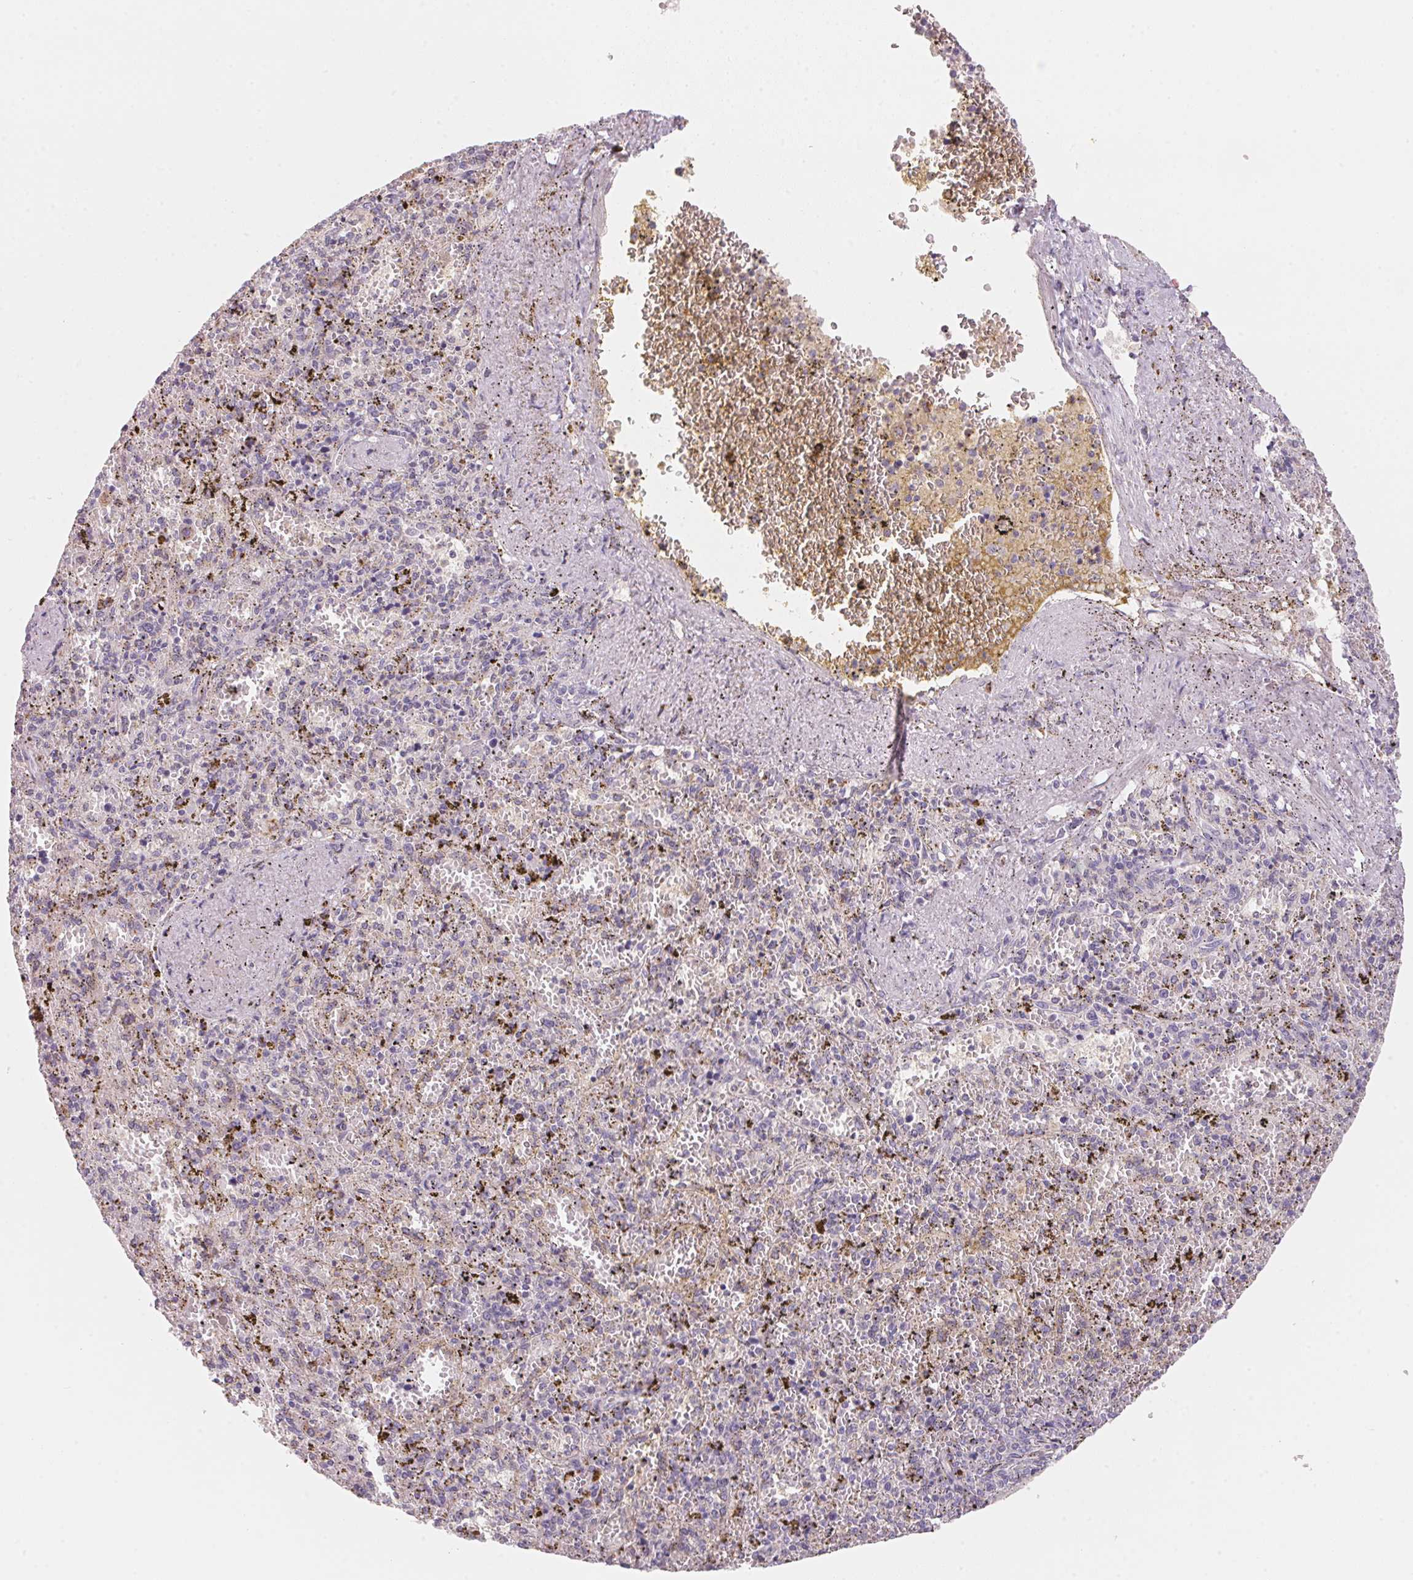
{"staining": {"intensity": "negative", "quantity": "none", "location": "none"}, "tissue": "spleen", "cell_type": "Cells in red pulp", "image_type": "normal", "snomed": [{"axis": "morphology", "description": "Normal tissue, NOS"}, {"axis": "topography", "description": "Spleen"}], "caption": "The immunohistochemistry (IHC) histopathology image has no significant expression in cells in red pulp of spleen.", "gene": "TREH", "patient": {"sex": "female", "age": 50}}